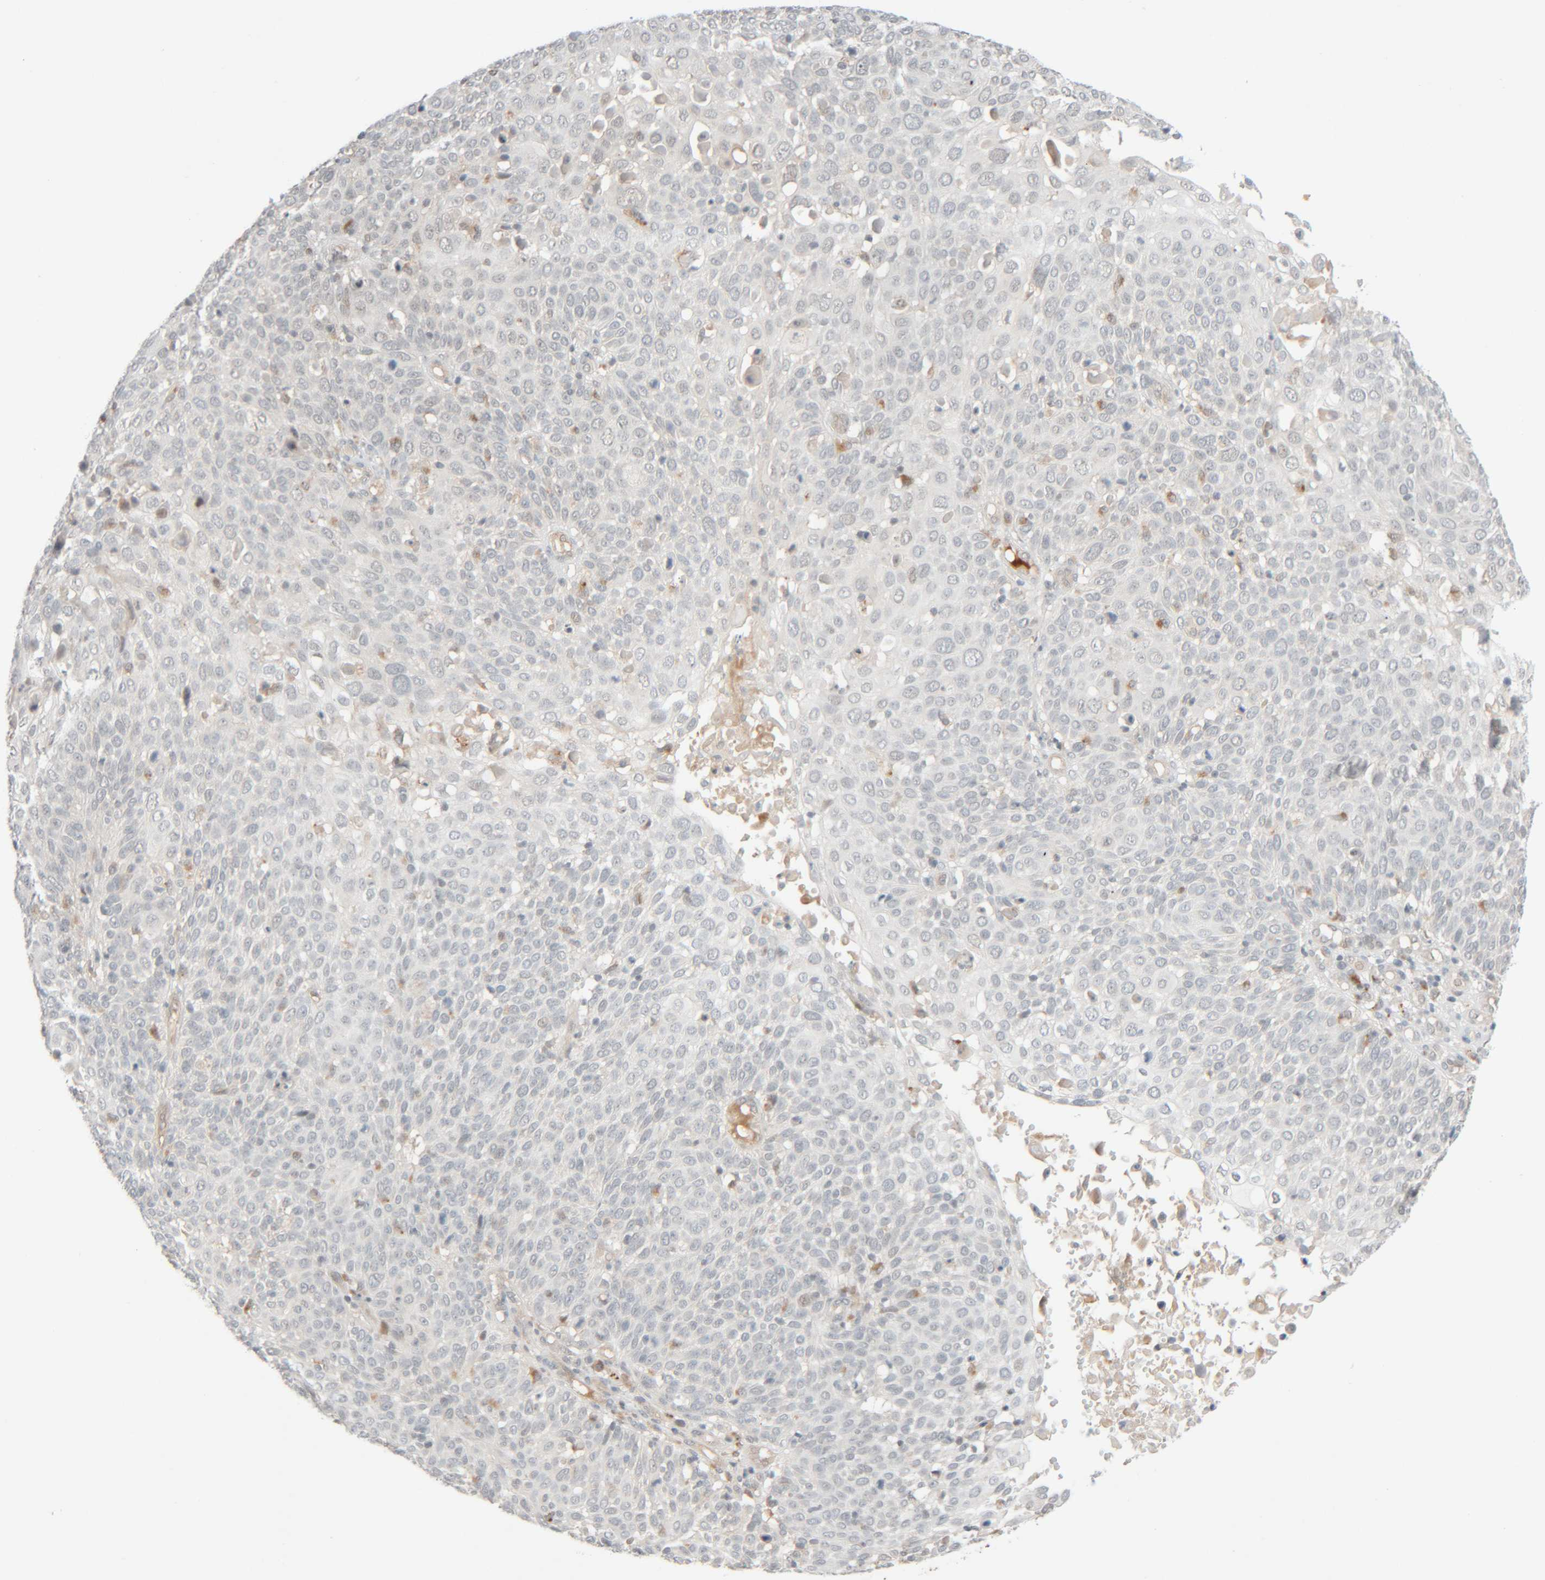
{"staining": {"intensity": "negative", "quantity": "none", "location": "none"}, "tissue": "cervical cancer", "cell_type": "Tumor cells", "image_type": "cancer", "snomed": [{"axis": "morphology", "description": "Squamous cell carcinoma, NOS"}, {"axis": "topography", "description": "Cervix"}], "caption": "IHC of squamous cell carcinoma (cervical) exhibits no staining in tumor cells. (DAB (3,3'-diaminobenzidine) IHC, high magnification).", "gene": "CHKA", "patient": {"sex": "female", "age": 74}}